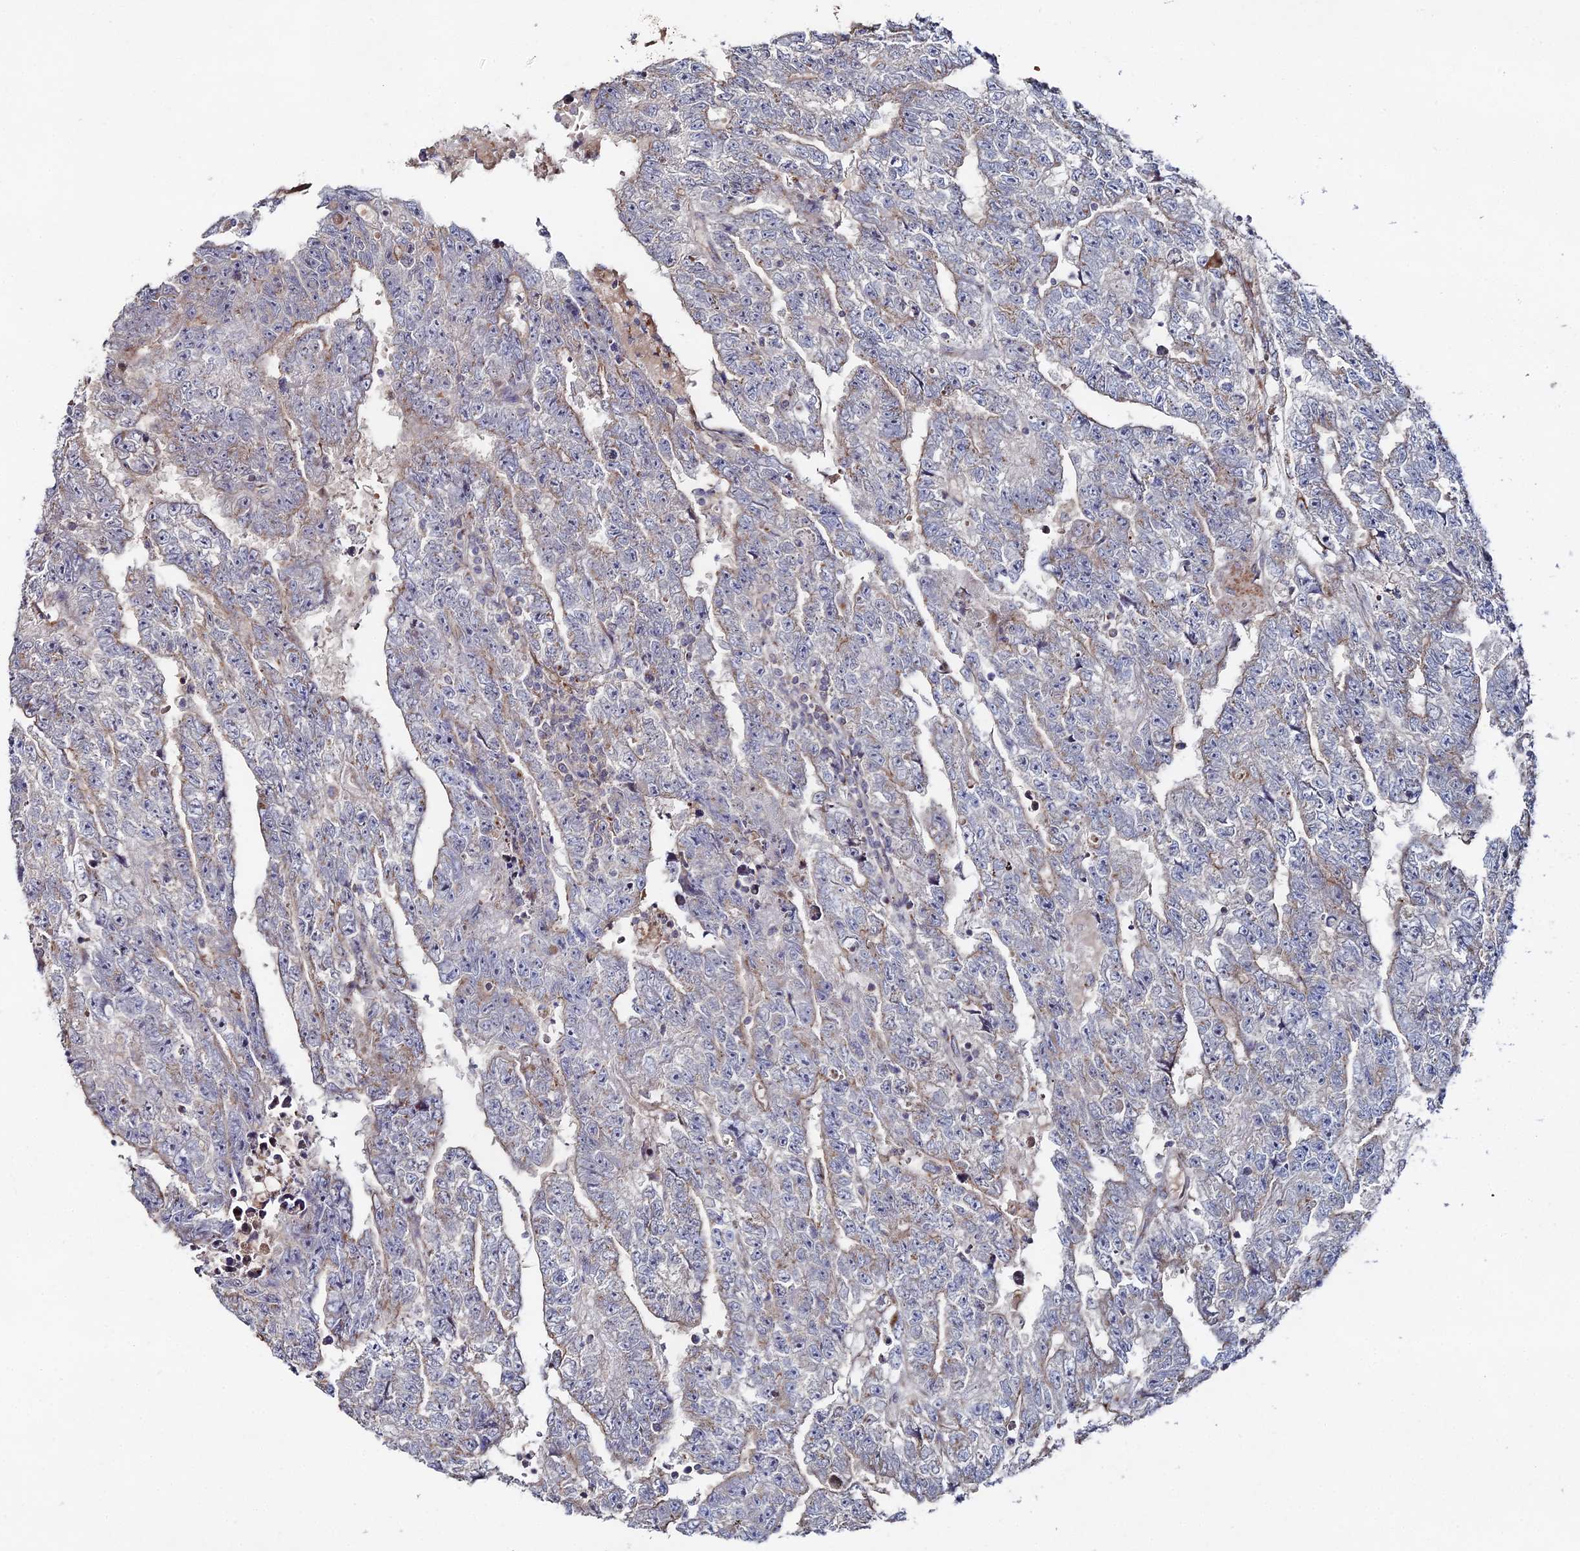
{"staining": {"intensity": "negative", "quantity": "none", "location": "none"}, "tissue": "testis cancer", "cell_type": "Tumor cells", "image_type": "cancer", "snomed": [{"axis": "morphology", "description": "Carcinoma, Embryonal, NOS"}, {"axis": "topography", "description": "Testis"}], "caption": "There is no significant expression in tumor cells of testis cancer.", "gene": "SGMS1", "patient": {"sex": "male", "age": 25}}